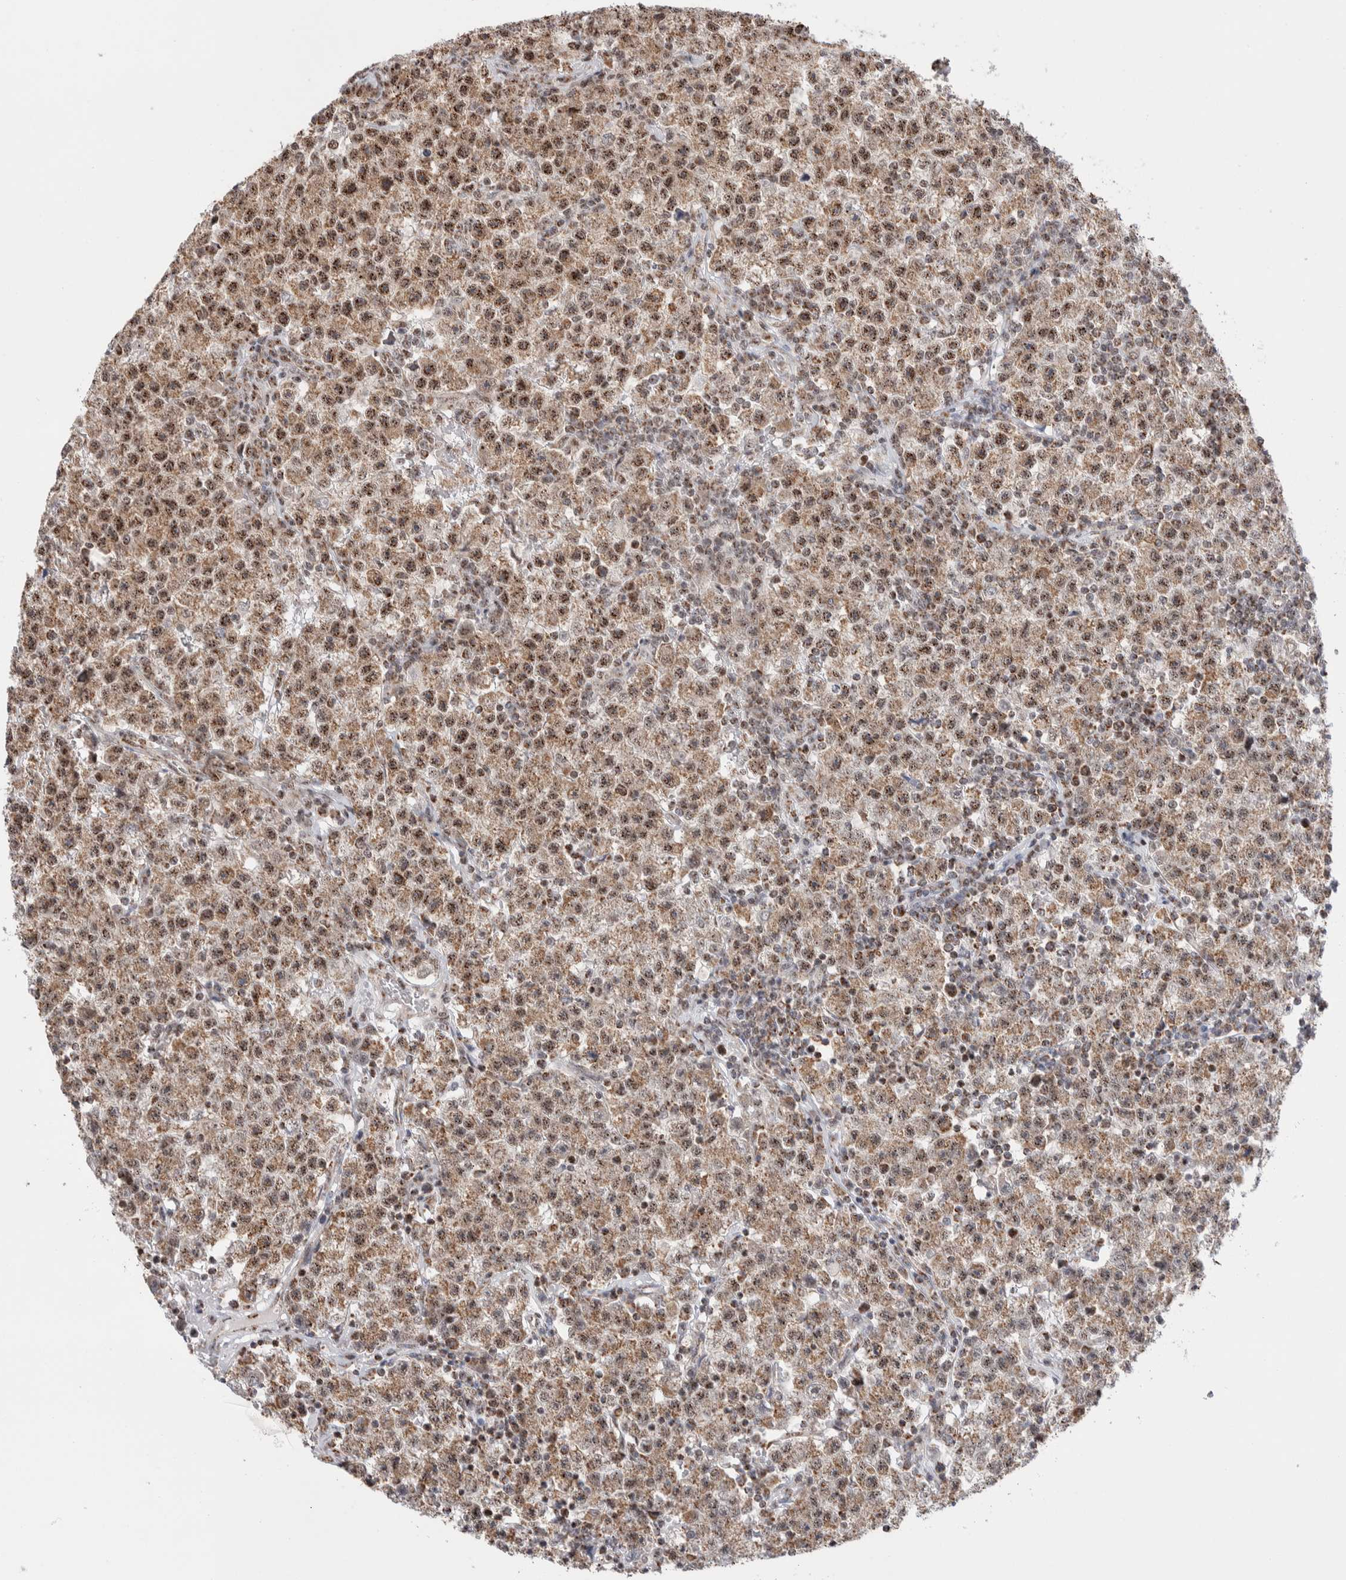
{"staining": {"intensity": "moderate", "quantity": ">75%", "location": "cytoplasmic/membranous,nuclear"}, "tissue": "testis cancer", "cell_type": "Tumor cells", "image_type": "cancer", "snomed": [{"axis": "morphology", "description": "Seminoma, NOS"}, {"axis": "topography", "description": "Testis"}], "caption": "This histopathology image displays IHC staining of testis cancer, with medium moderate cytoplasmic/membranous and nuclear positivity in about >75% of tumor cells.", "gene": "ZNF695", "patient": {"sex": "male", "age": 22}}